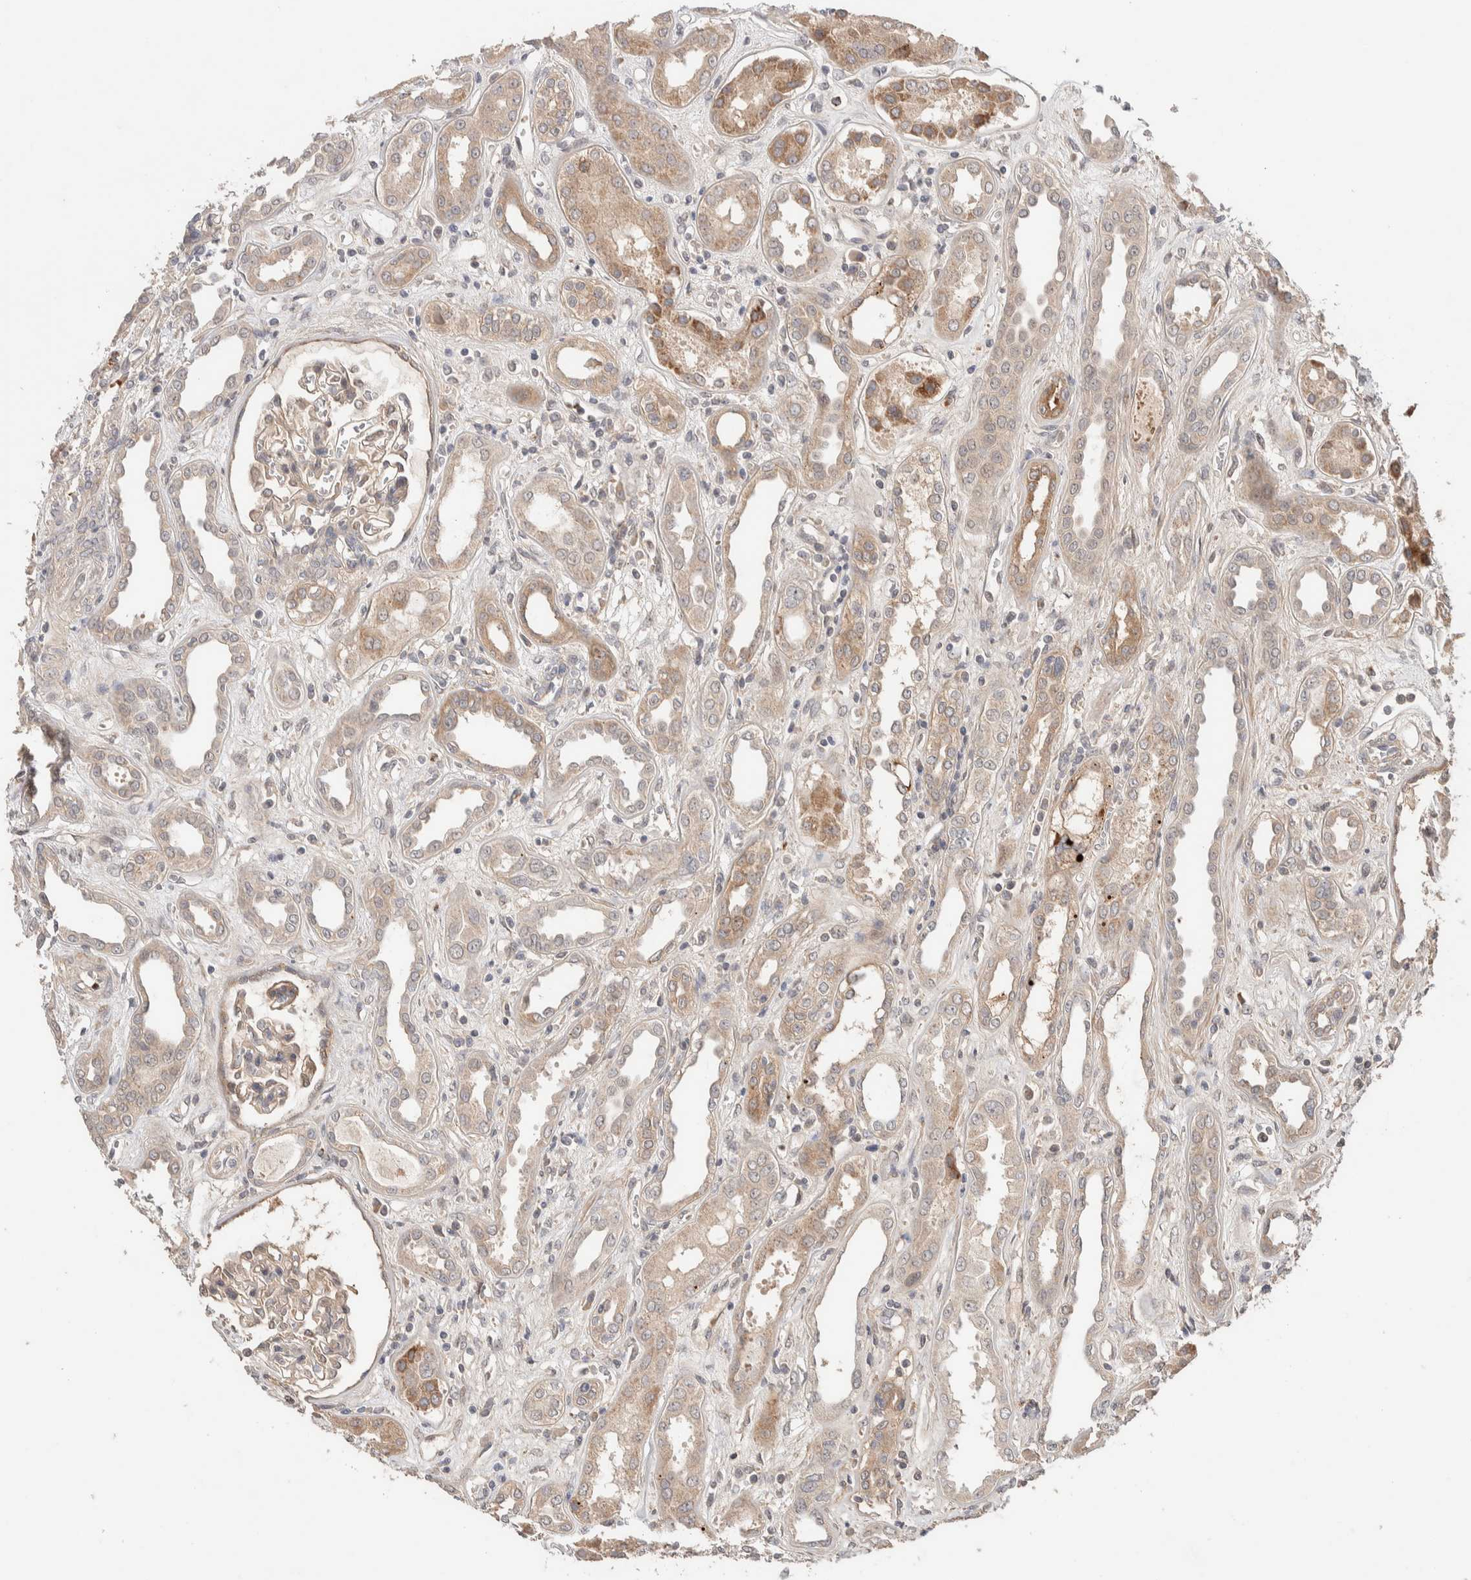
{"staining": {"intensity": "weak", "quantity": ">75%", "location": "cytoplasmic/membranous"}, "tissue": "kidney", "cell_type": "Cells in glomeruli", "image_type": "normal", "snomed": [{"axis": "morphology", "description": "Normal tissue, NOS"}, {"axis": "topography", "description": "Kidney"}], "caption": "Protein staining reveals weak cytoplasmic/membranous positivity in approximately >75% of cells in glomeruli in unremarkable kidney. The protein of interest is shown in brown color, while the nuclei are stained blue.", "gene": "CASK", "patient": {"sex": "male", "age": 59}}